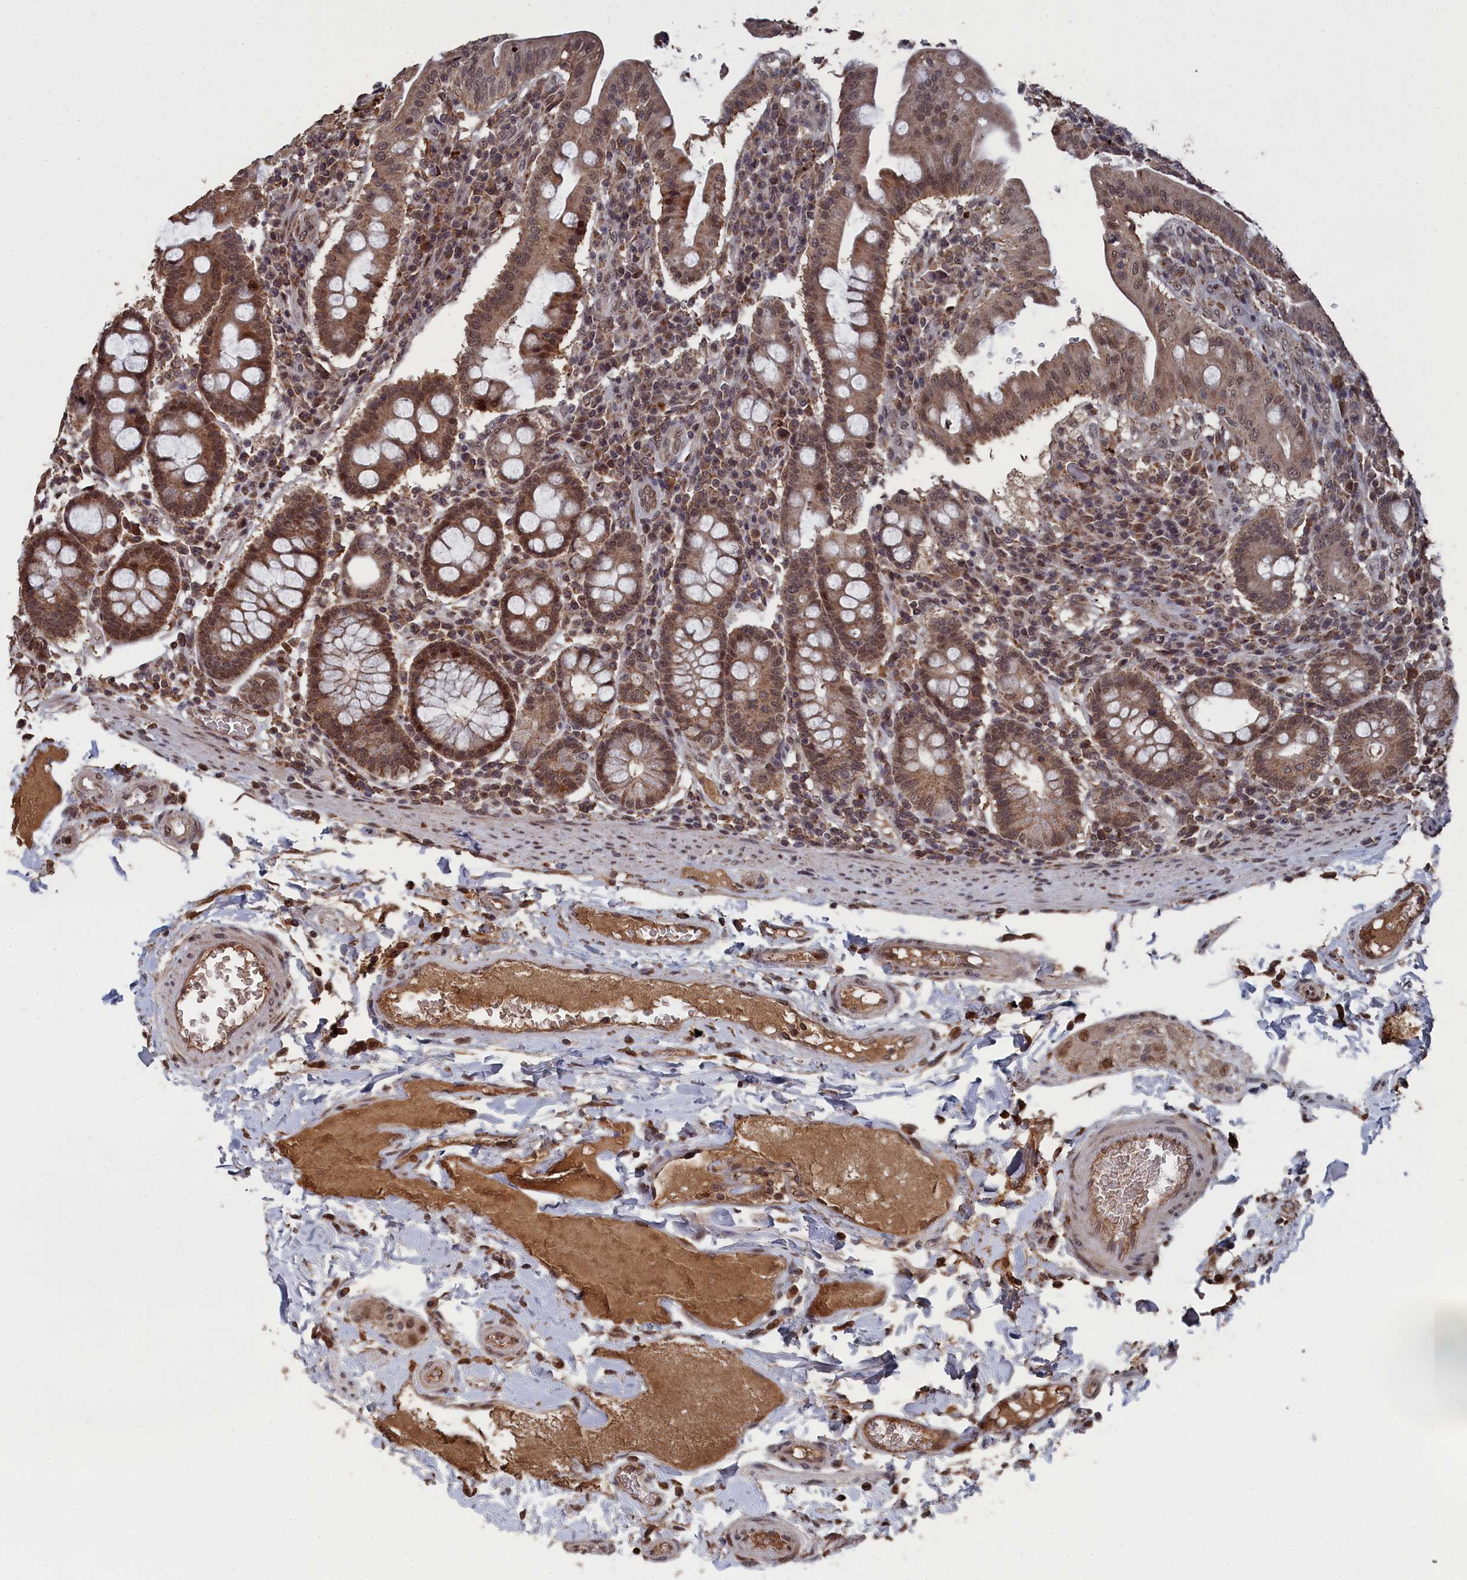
{"staining": {"intensity": "moderate", "quantity": ">75%", "location": "cytoplasmic/membranous,nuclear"}, "tissue": "duodenum", "cell_type": "Glandular cells", "image_type": "normal", "snomed": [{"axis": "morphology", "description": "Normal tissue, NOS"}, {"axis": "morphology", "description": "Adenocarcinoma, NOS"}, {"axis": "topography", "description": "Pancreas"}, {"axis": "topography", "description": "Duodenum"}], "caption": "This histopathology image reveals benign duodenum stained with immunohistochemistry (IHC) to label a protein in brown. The cytoplasmic/membranous,nuclear of glandular cells show moderate positivity for the protein. Nuclei are counter-stained blue.", "gene": "CEACAM21", "patient": {"sex": "male", "age": 50}}